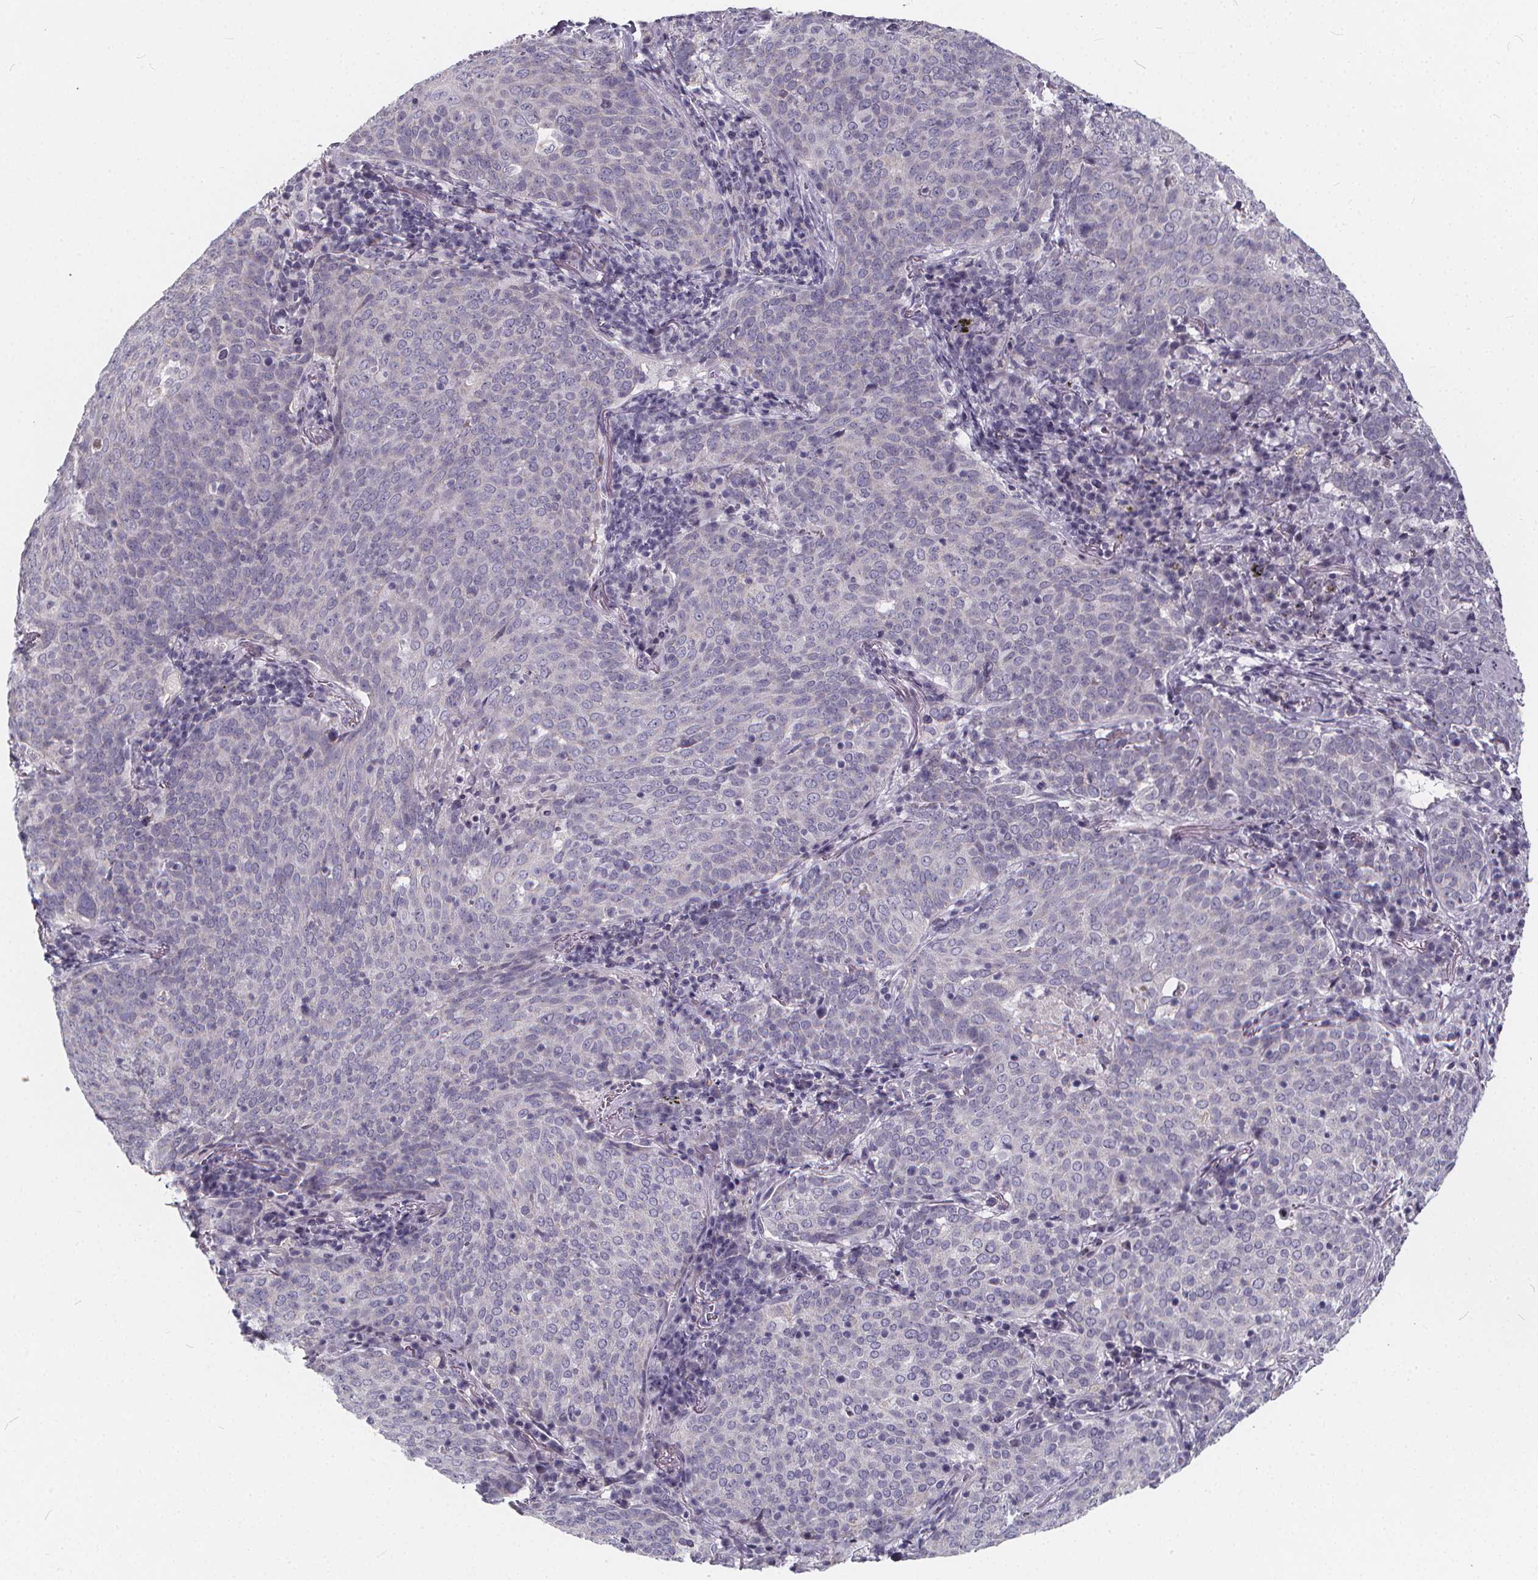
{"staining": {"intensity": "negative", "quantity": "none", "location": "none"}, "tissue": "lung cancer", "cell_type": "Tumor cells", "image_type": "cancer", "snomed": [{"axis": "morphology", "description": "Squamous cell carcinoma, NOS"}, {"axis": "topography", "description": "Lung"}], "caption": "Human squamous cell carcinoma (lung) stained for a protein using immunohistochemistry (IHC) shows no expression in tumor cells.", "gene": "SPEF2", "patient": {"sex": "male", "age": 82}}